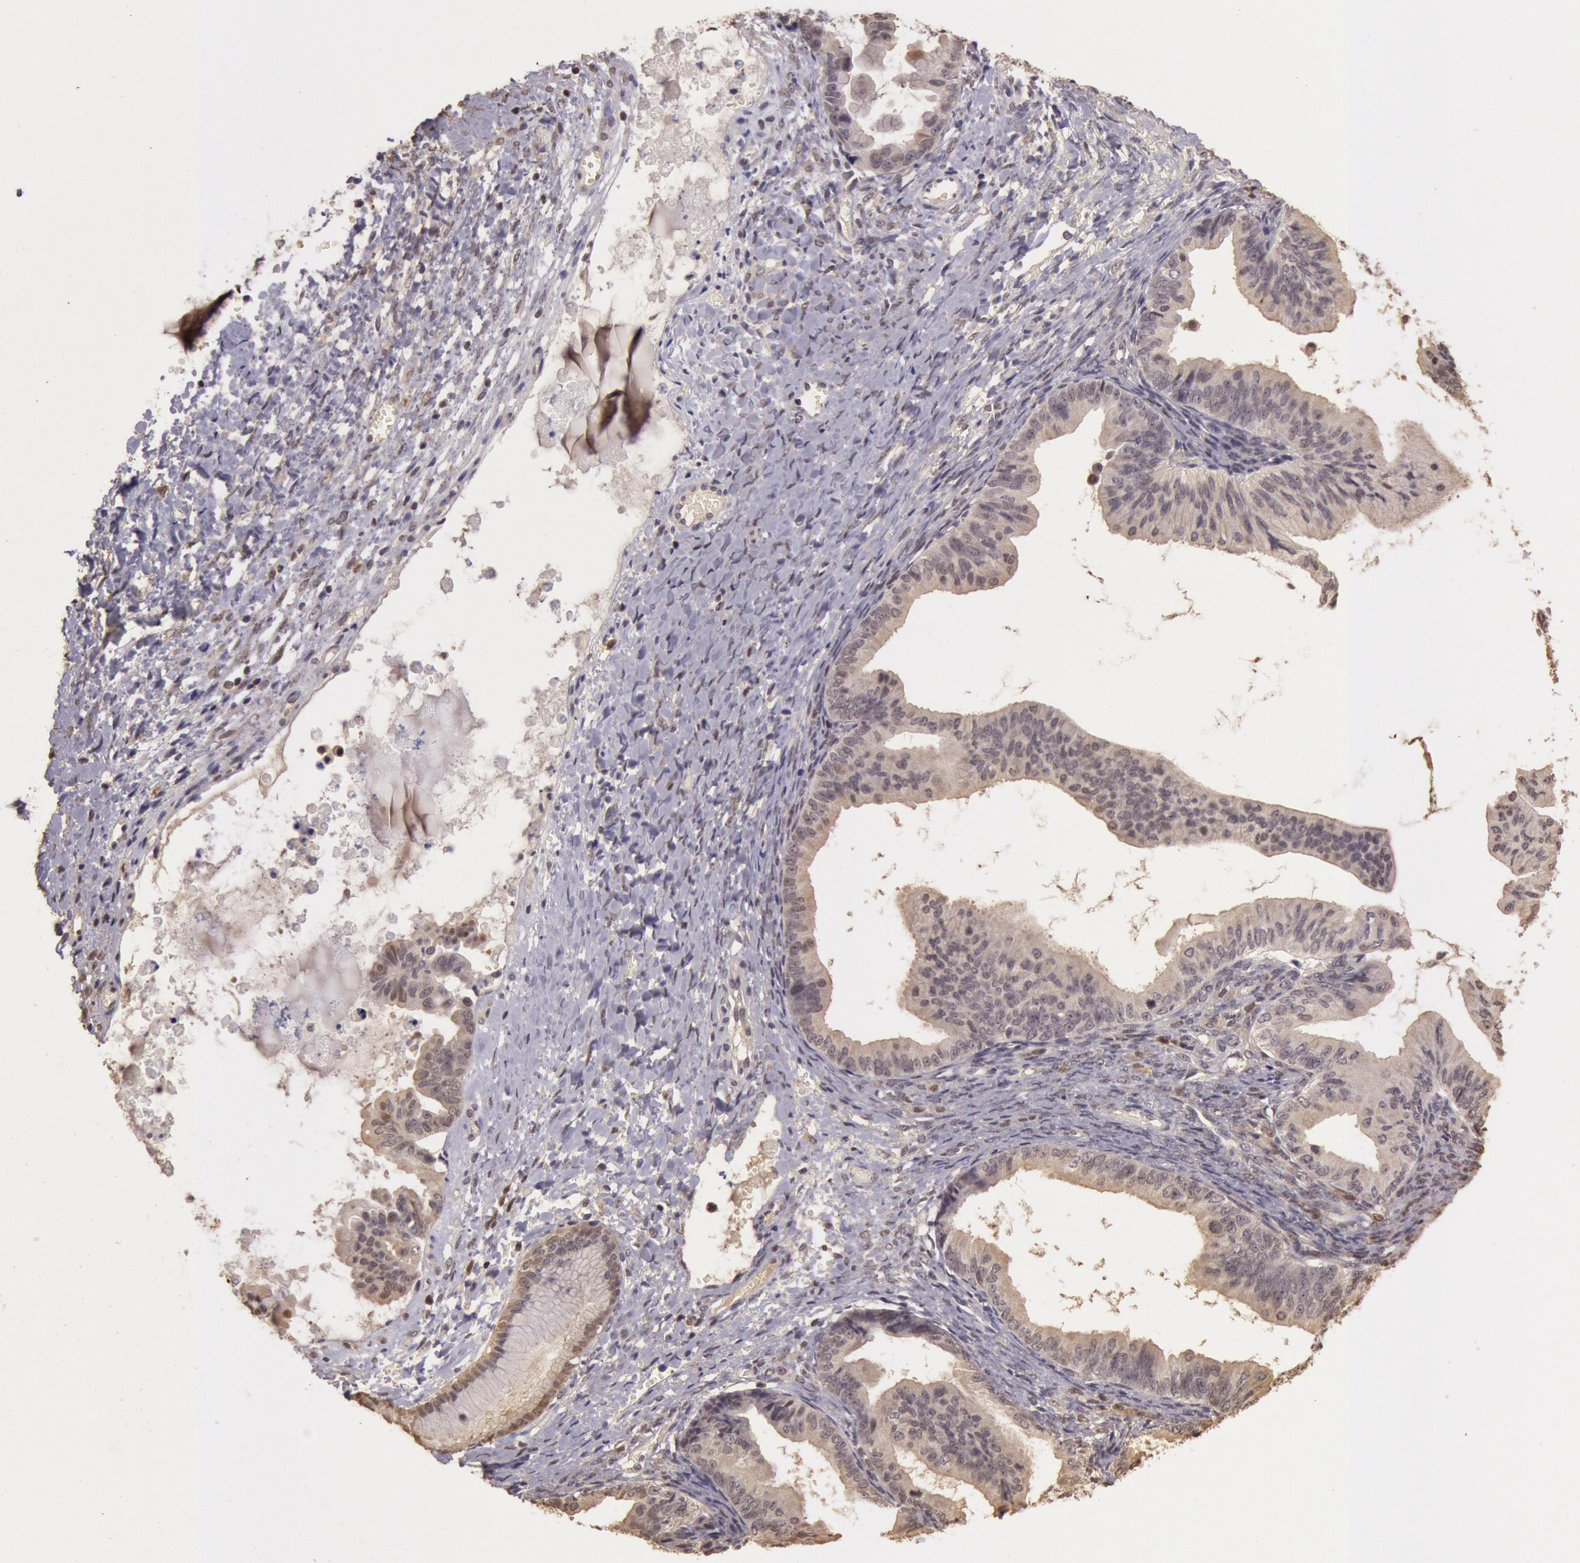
{"staining": {"intensity": "weak", "quantity": ">75%", "location": "cytoplasmic/membranous"}, "tissue": "ovarian cancer", "cell_type": "Tumor cells", "image_type": "cancer", "snomed": [{"axis": "morphology", "description": "Cystadenocarcinoma, mucinous, NOS"}, {"axis": "topography", "description": "Ovary"}], "caption": "A high-resolution micrograph shows immunohistochemistry staining of mucinous cystadenocarcinoma (ovarian), which shows weak cytoplasmic/membranous positivity in about >75% of tumor cells.", "gene": "SOD1", "patient": {"sex": "female", "age": 36}}